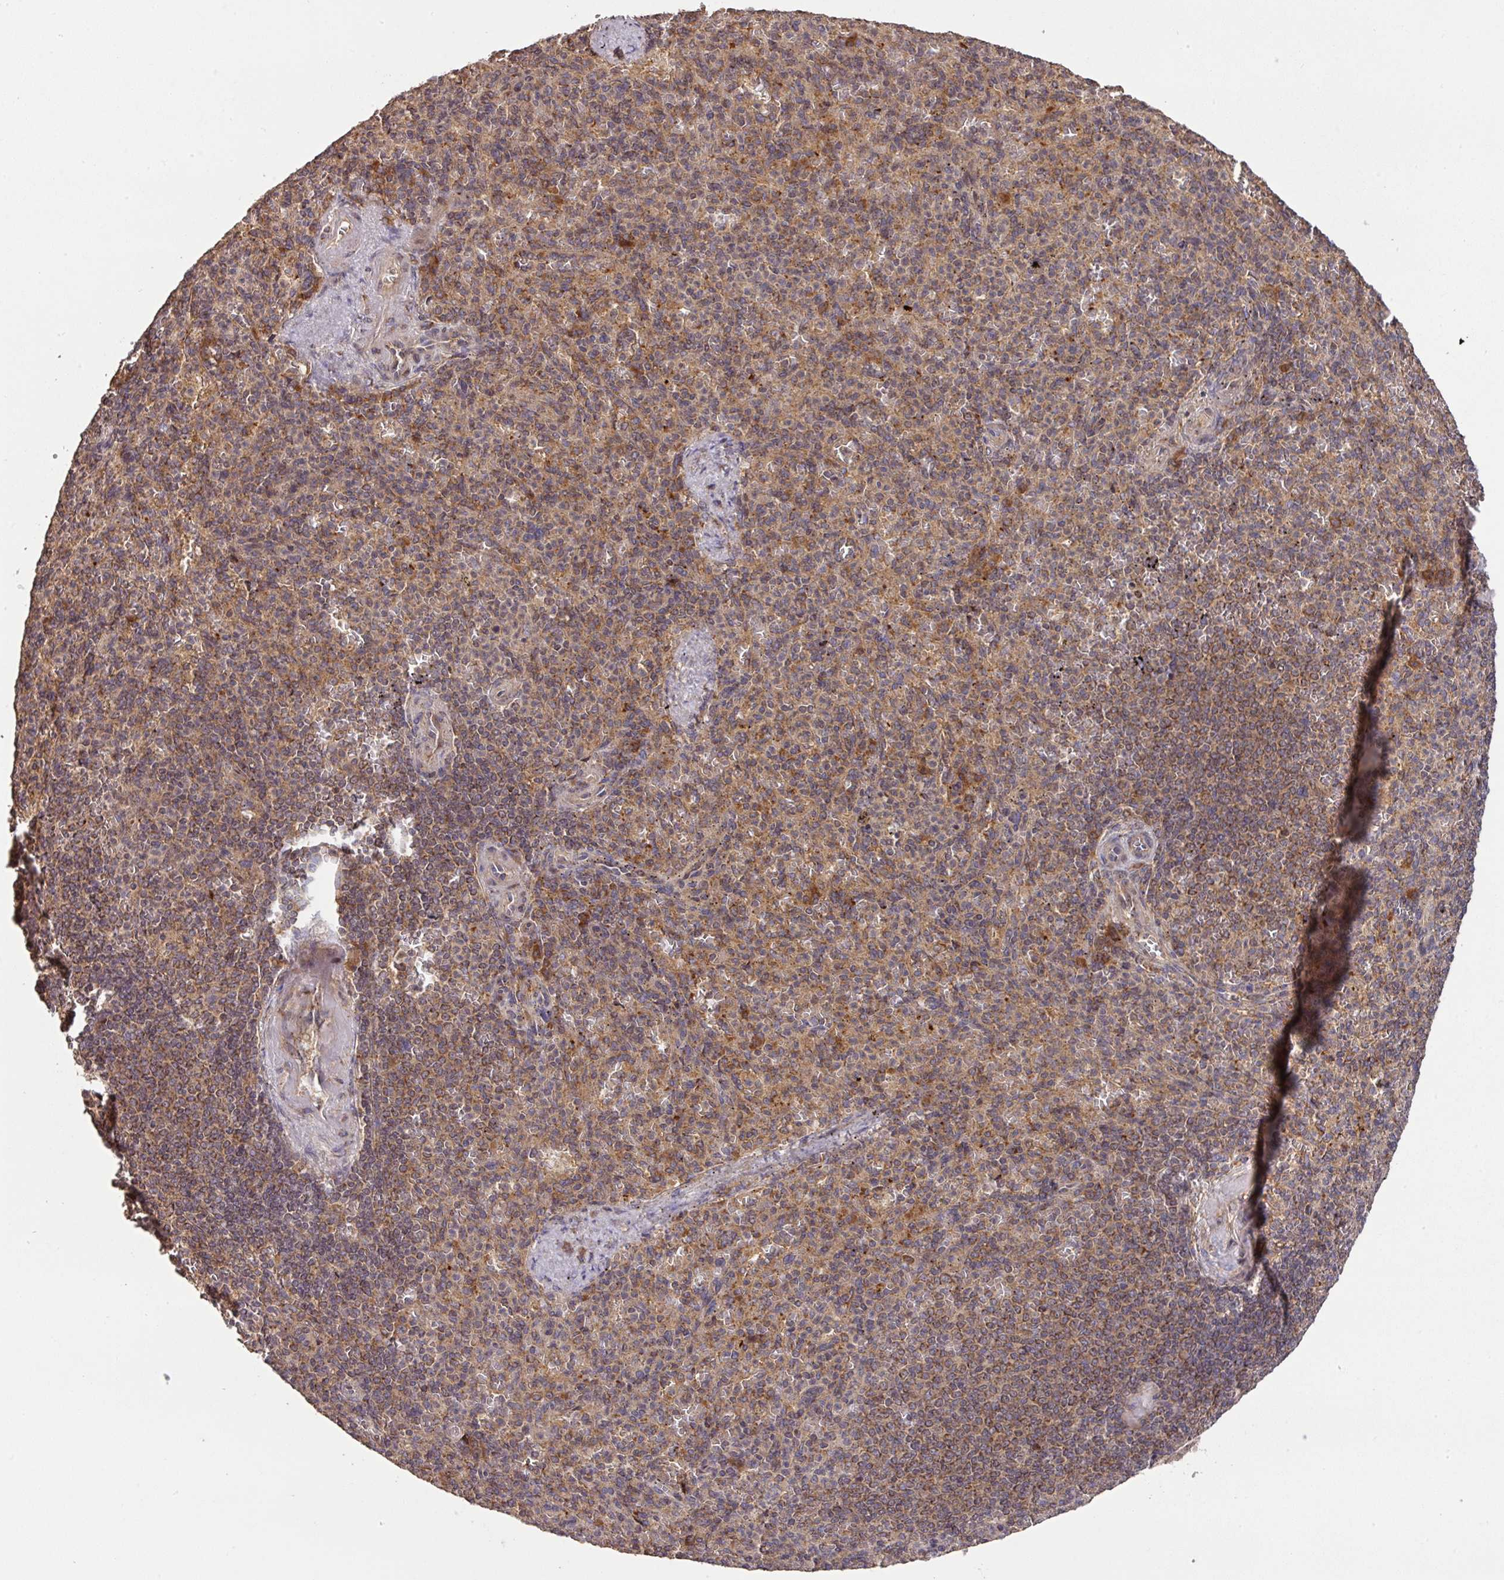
{"staining": {"intensity": "moderate", "quantity": "25%-75%", "location": "cytoplasmic/membranous"}, "tissue": "spleen", "cell_type": "Cells in red pulp", "image_type": "normal", "snomed": [{"axis": "morphology", "description": "Normal tissue, NOS"}, {"axis": "topography", "description": "Spleen"}], "caption": "Immunohistochemical staining of normal spleen exhibits moderate cytoplasmic/membranous protein staining in approximately 25%-75% of cells in red pulp. The protein of interest is shown in brown color, while the nuclei are stained blue.", "gene": "MRRF", "patient": {"sex": "female", "age": 74}}